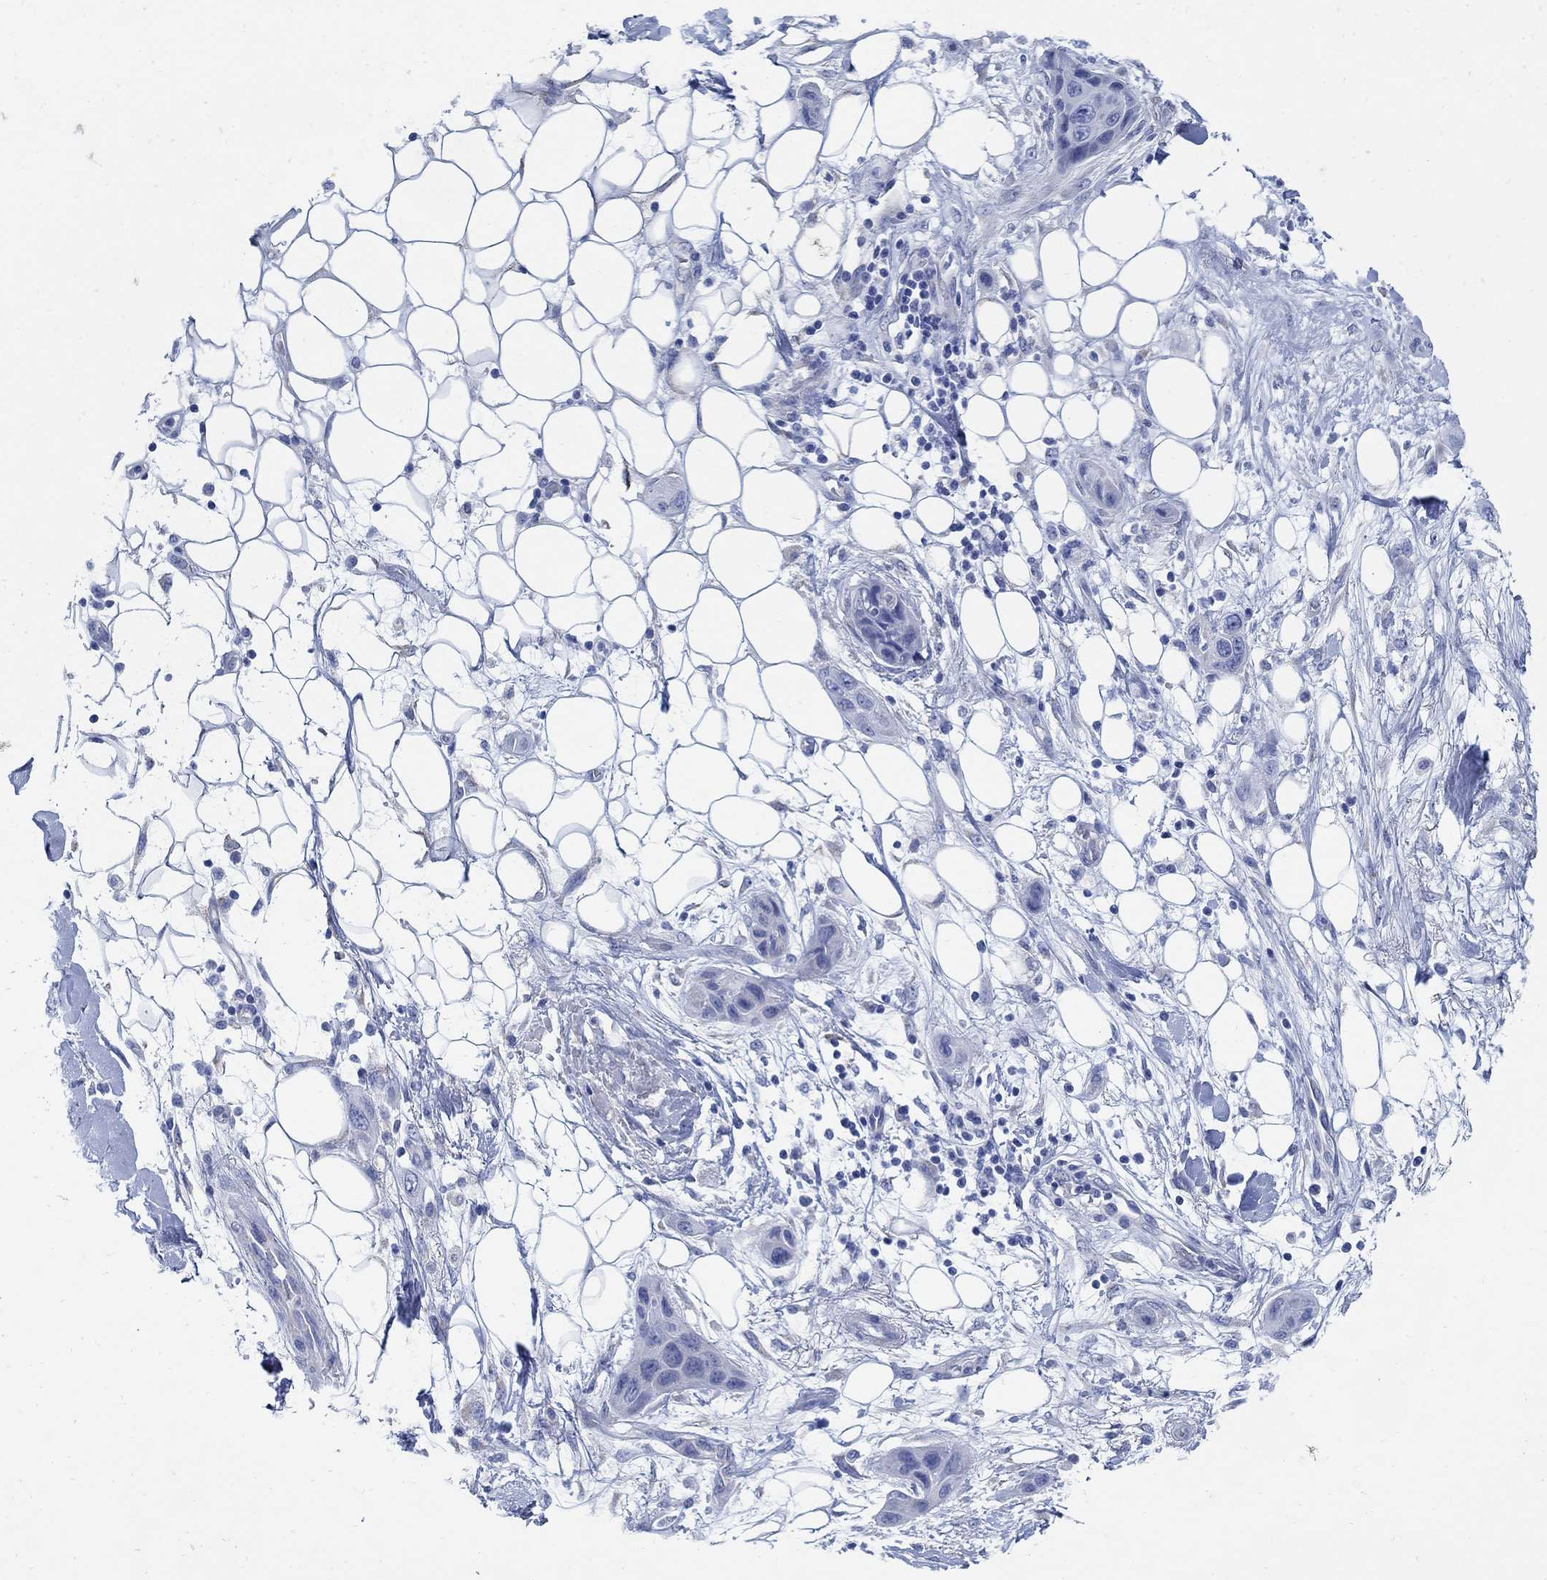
{"staining": {"intensity": "negative", "quantity": "none", "location": "none"}, "tissue": "skin cancer", "cell_type": "Tumor cells", "image_type": "cancer", "snomed": [{"axis": "morphology", "description": "Squamous cell carcinoma, NOS"}, {"axis": "topography", "description": "Skin"}], "caption": "Histopathology image shows no significant protein staining in tumor cells of skin cancer (squamous cell carcinoma). (Brightfield microscopy of DAB (3,3'-diaminobenzidine) IHC at high magnification).", "gene": "ZDHHC14", "patient": {"sex": "male", "age": 79}}